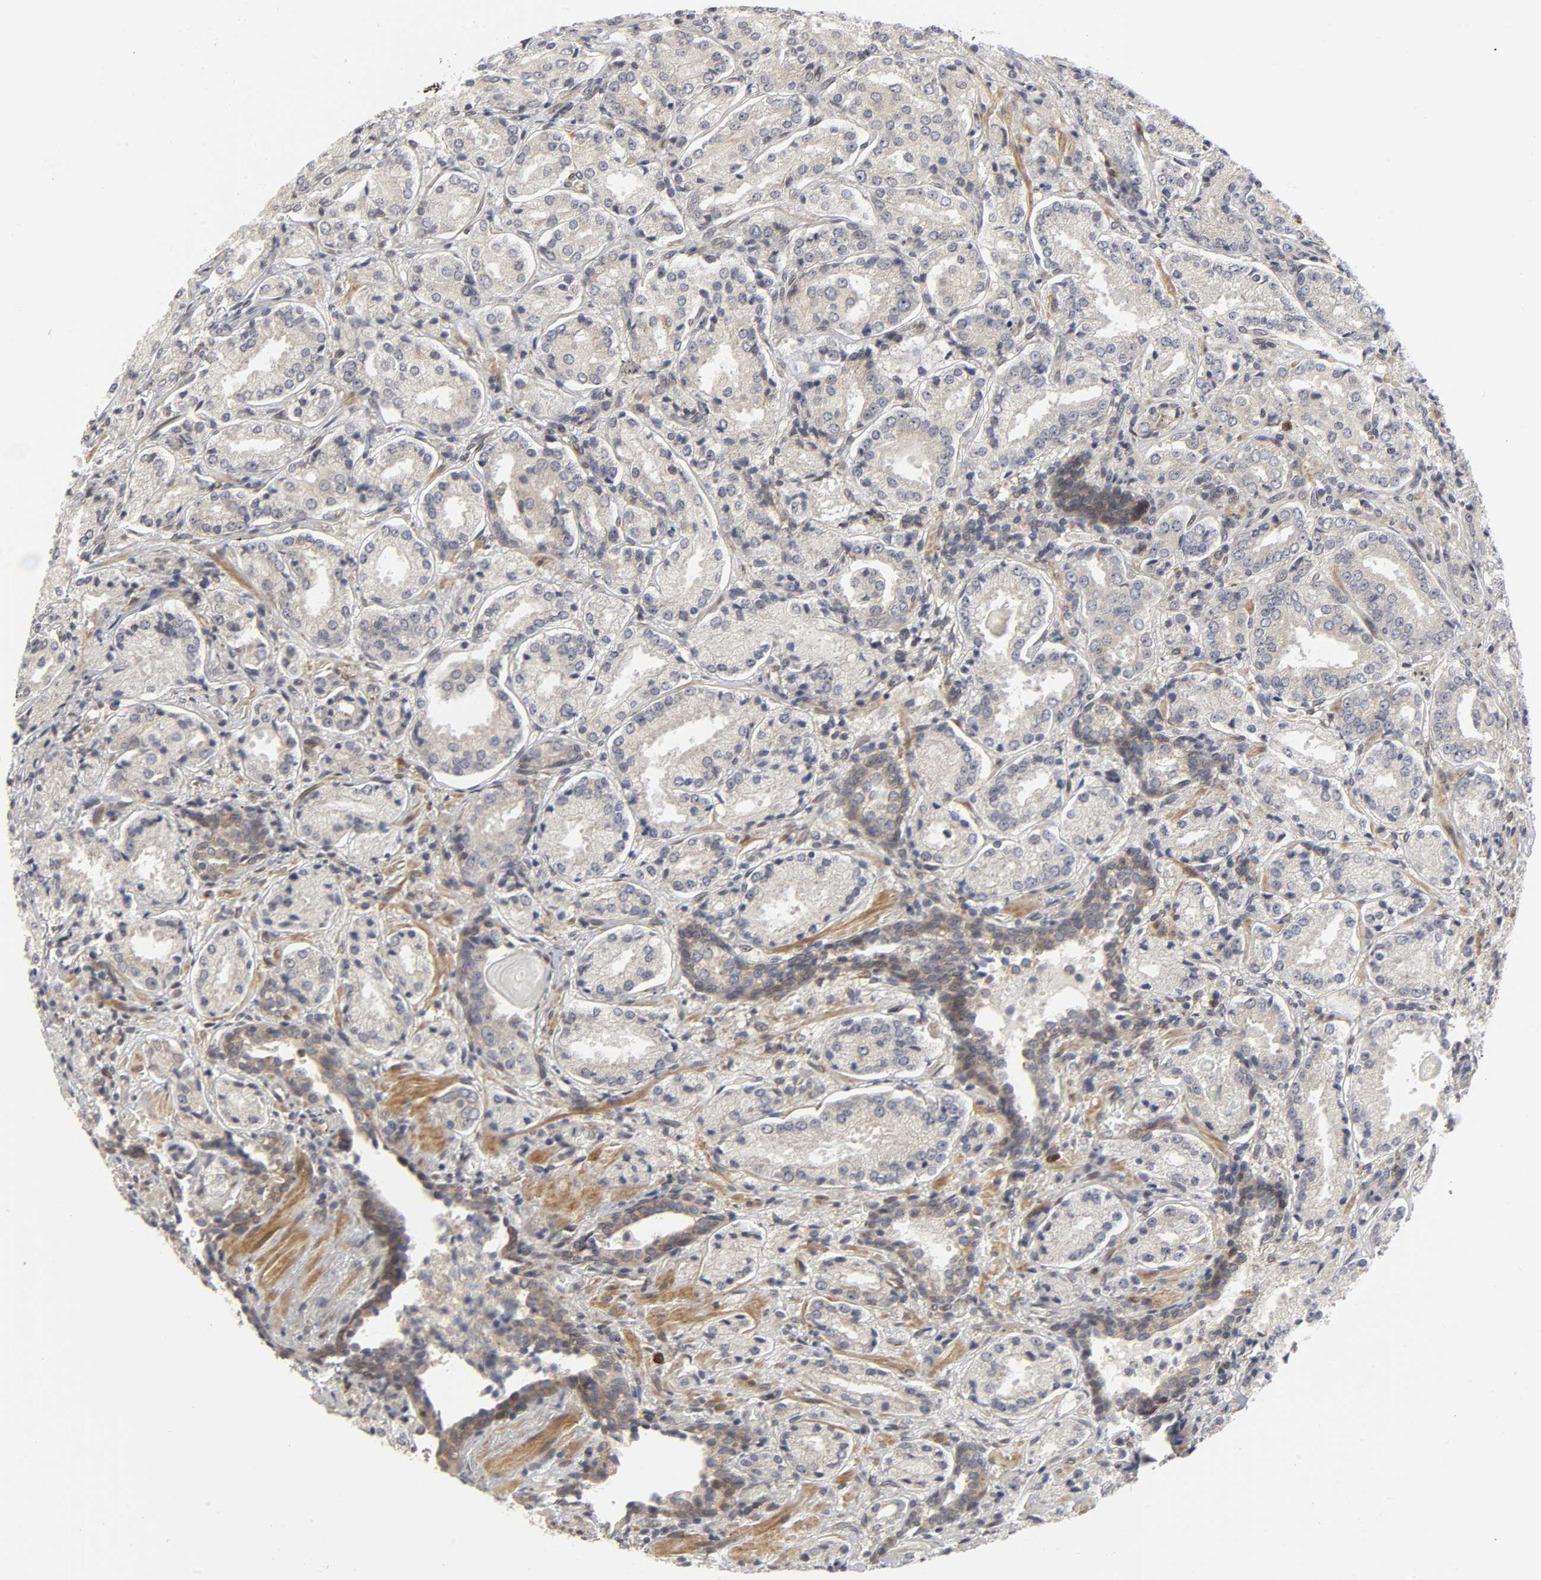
{"staining": {"intensity": "weak", "quantity": "<25%", "location": "cytoplasmic/membranous"}, "tissue": "prostate cancer", "cell_type": "Tumor cells", "image_type": "cancer", "snomed": [{"axis": "morphology", "description": "Adenocarcinoma, High grade"}, {"axis": "topography", "description": "Prostate"}], "caption": "This is an immunohistochemistry (IHC) photomicrograph of prostate cancer. There is no staining in tumor cells.", "gene": "ASB6", "patient": {"sex": "male", "age": 58}}